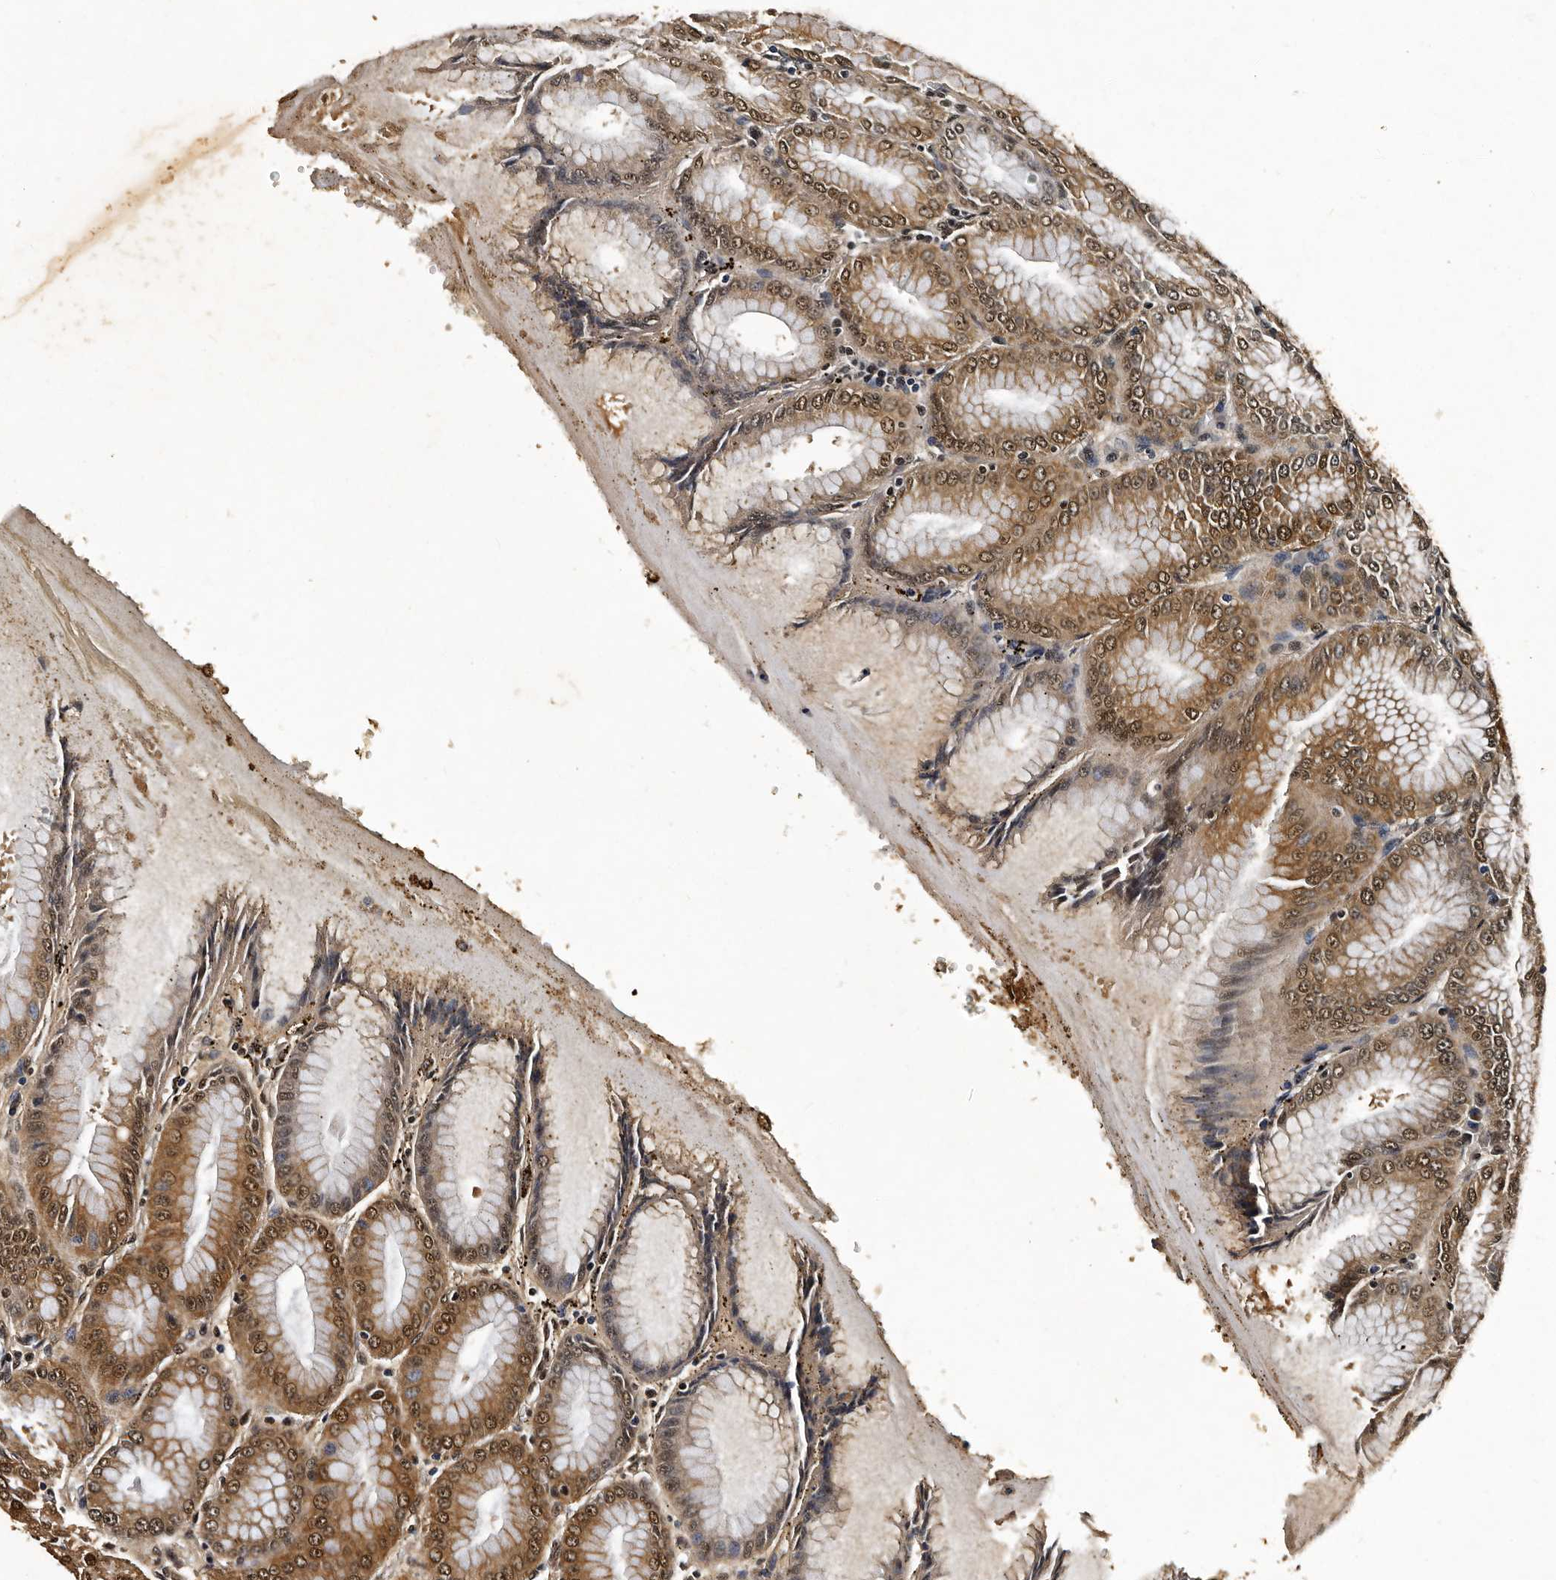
{"staining": {"intensity": "strong", "quantity": ">75%", "location": "cytoplasmic/membranous,nuclear"}, "tissue": "stomach", "cell_type": "Glandular cells", "image_type": "normal", "snomed": [{"axis": "morphology", "description": "Normal tissue, NOS"}, {"axis": "topography", "description": "Stomach, lower"}], "caption": "Brown immunohistochemical staining in unremarkable stomach shows strong cytoplasmic/membranous,nuclear positivity in about >75% of glandular cells. (DAB (3,3'-diaminobenzidine) IHC, brown staining for protein, blue staining for nuclei).", "gene": "CPNE3", "patient": {"sex": "male", "age": 71}}